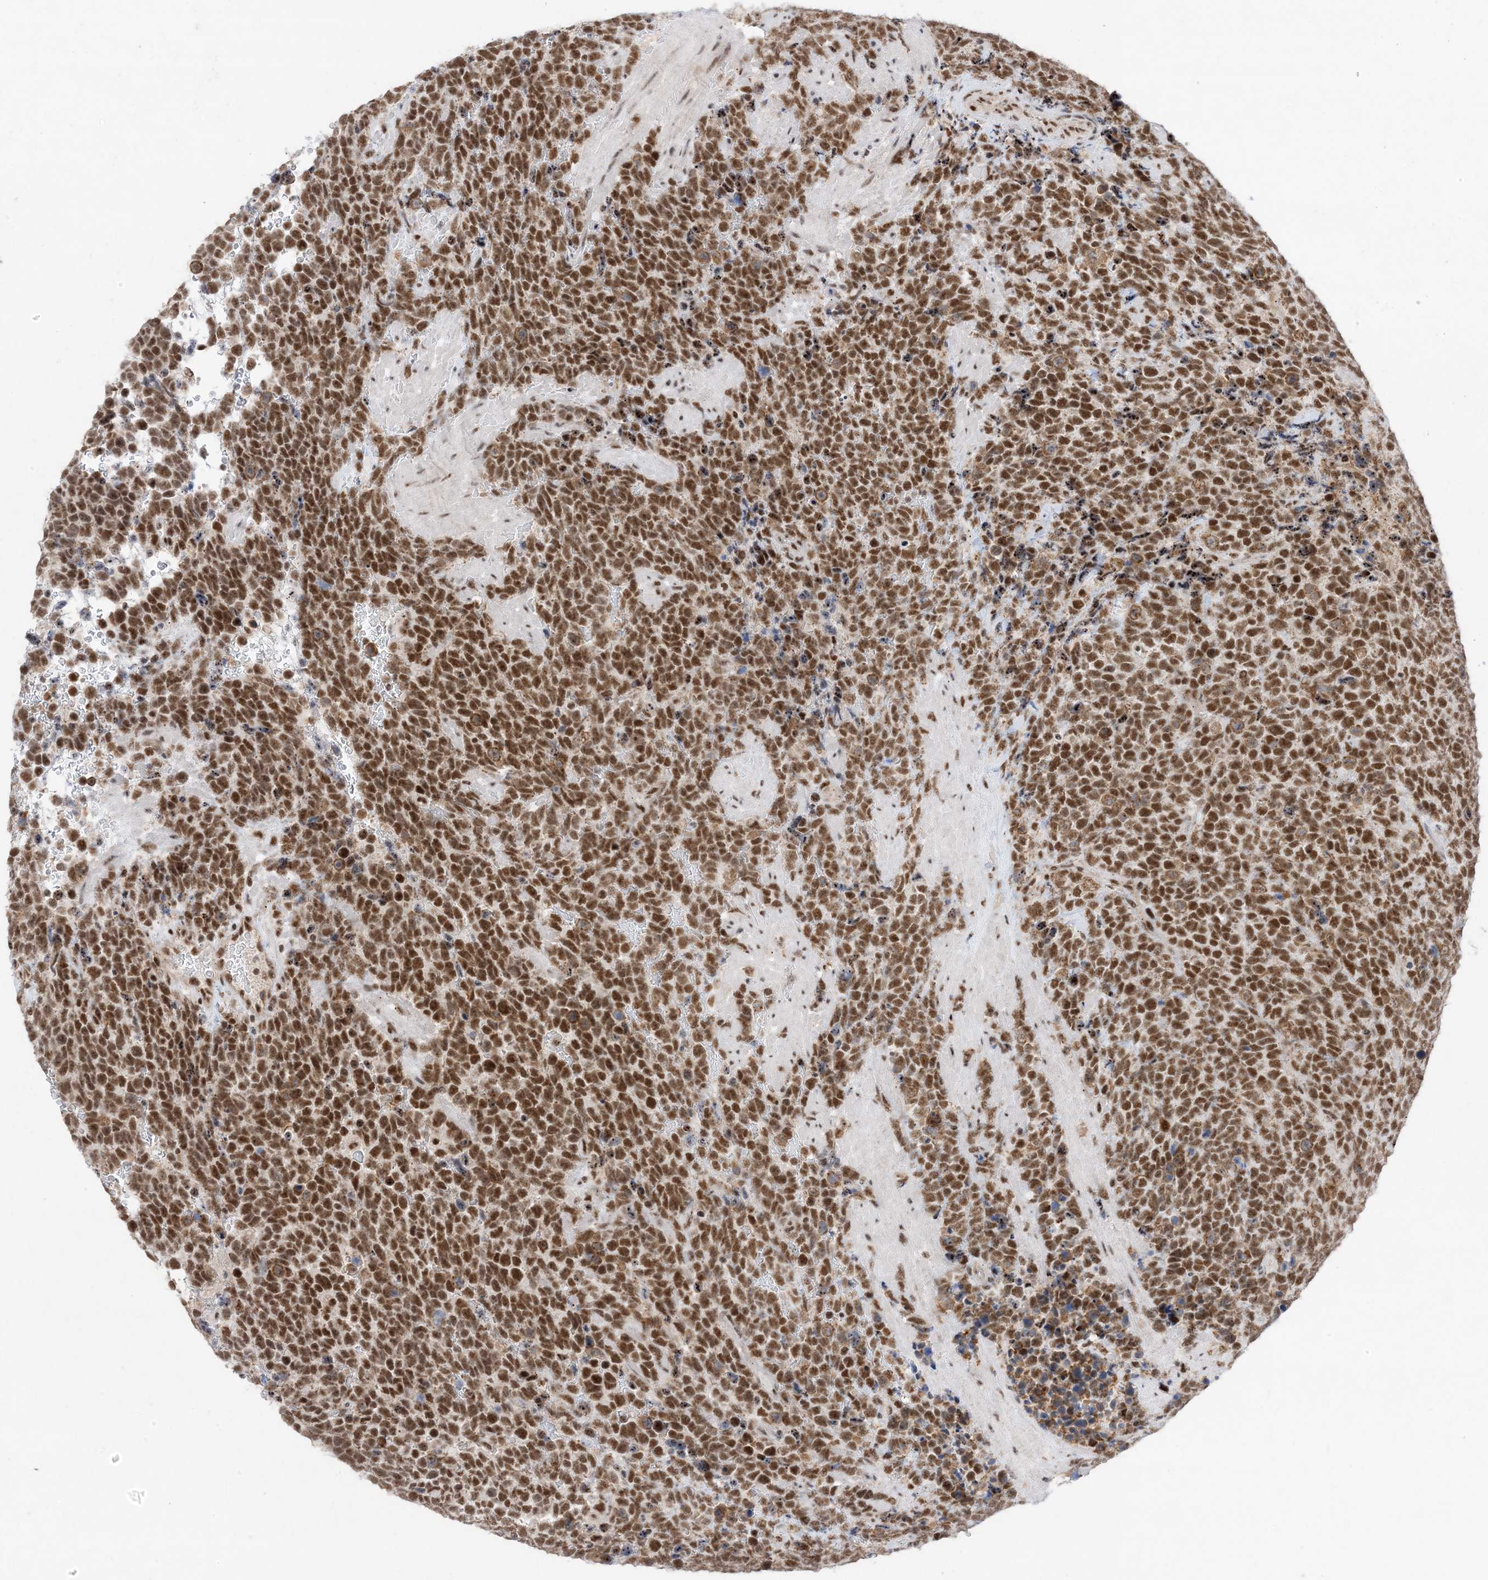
{"staining": {"intensity": "strong", "quantity": ">75%", "location": "nuclear"}, "tissue": "urothelial cancer", "cell_type": "Tumor cells", "image_type": "cancer", "snomed": [{"axis": "morphology", "description": "Urothelial carcinoma, High grade"}, {"axis": "topography", "description": "Urinary bladder"}], "caption": "Immunohistochemistry (IHC) of high-grade urothelial carcinoma exhibits high levels of strong nuclear staining in about >75% of tumor cells.", "gene": "SF3A3", "patient": {"sex": "female", "age": 82}}